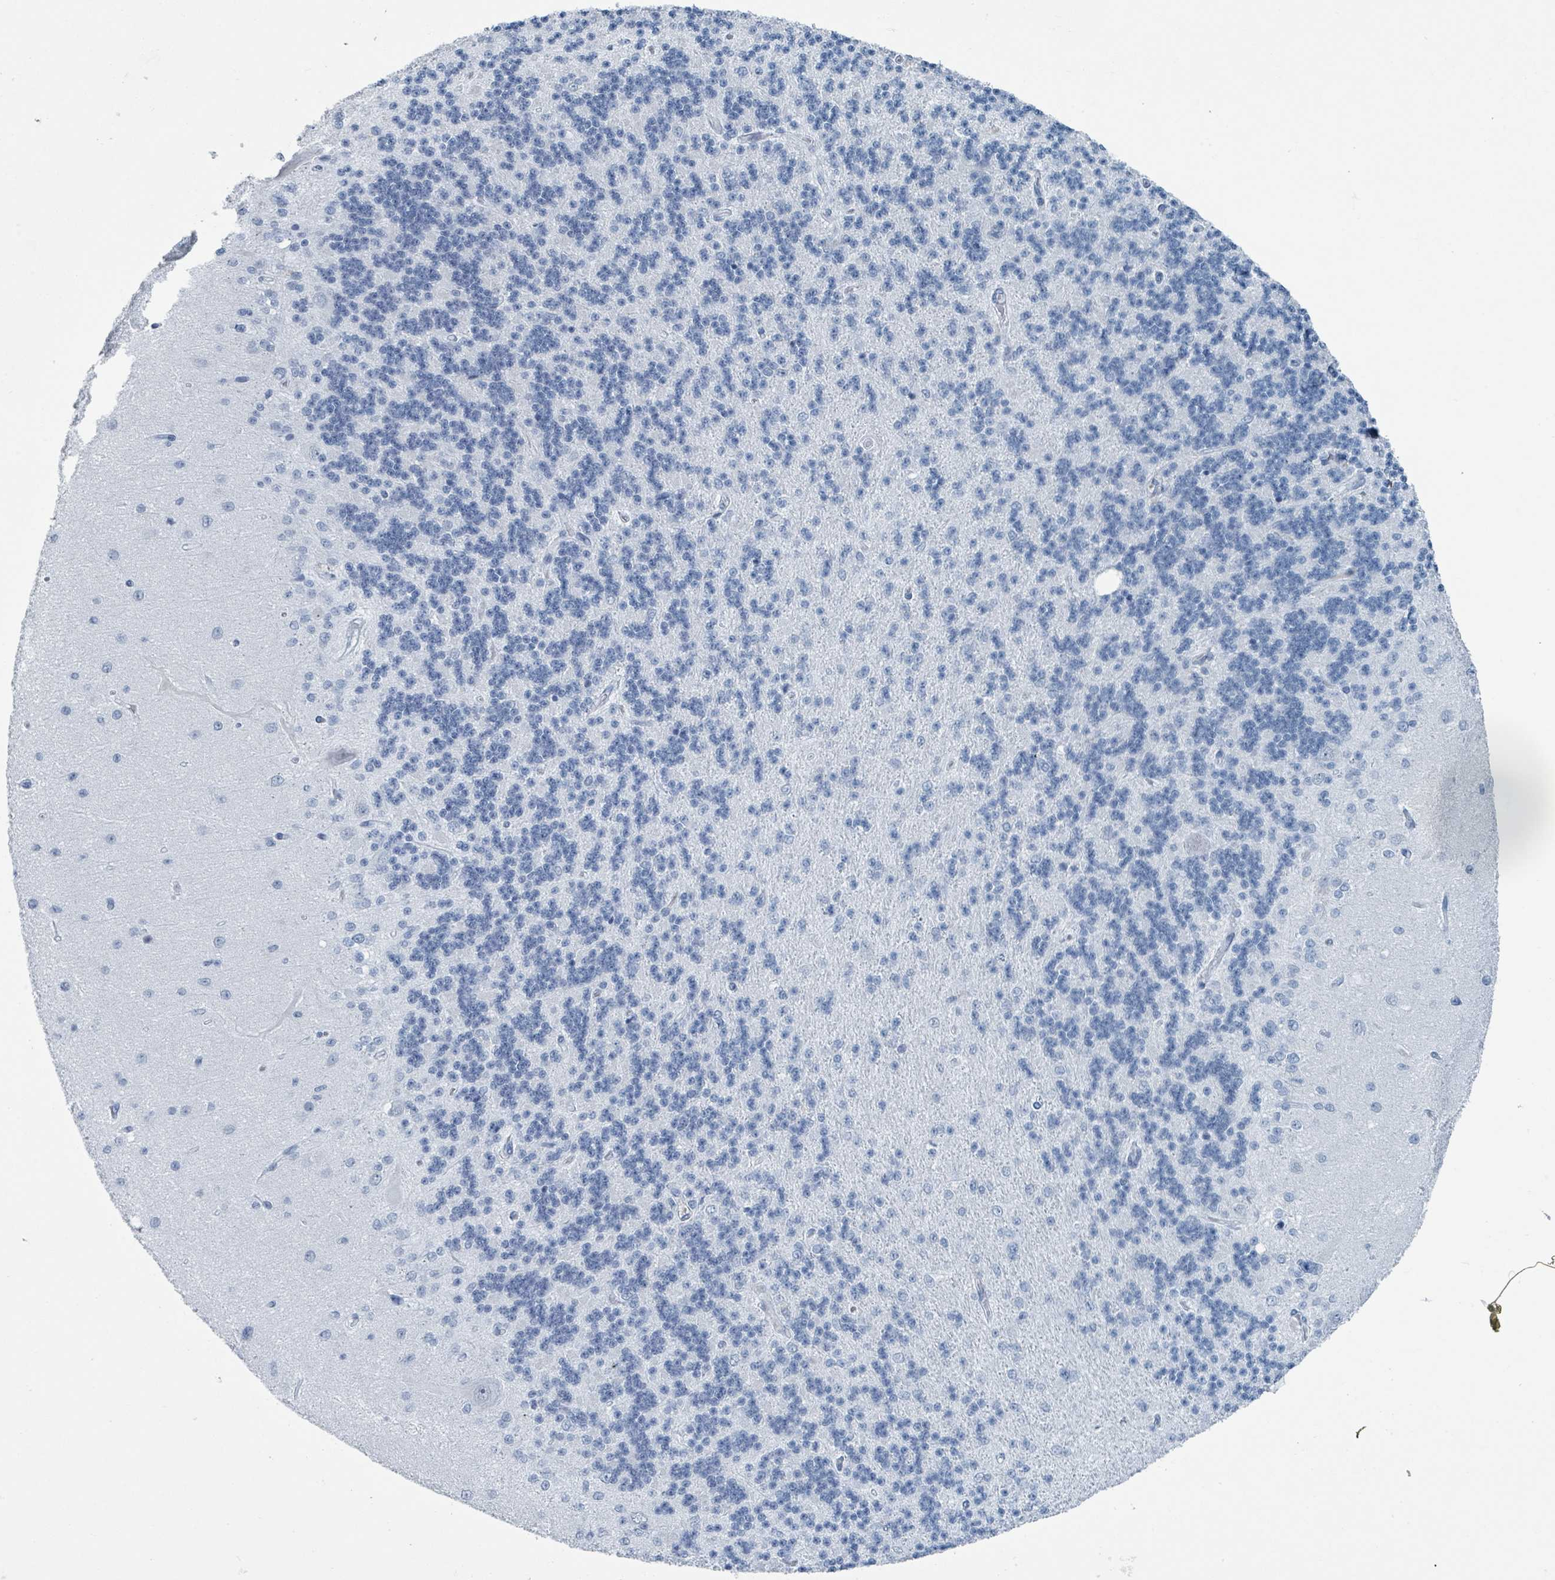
{"staining": {"intensity": "negative", "quantity": "none", "location": "none"}, "tissue": "cerebellum", "cell_type": "Cells in granular layer", "image_type": "normal", "snomed": [{"axis": "morphology", "description": "Normal tissue, NOS"}, {"axis": "topography", "description": "Cerebellum"}], "caption": "DAB immunohistochemical staining of normal cerebellum displays no significant staining in cells in granular layer. The staining is performed using DAB (3,3'-diaminobenzidine) brown chromogen with nuclei counter-stained in using hematoxylin.", "gene": "GPR15LG", "patient": {"sex": "female", "age": 29}}